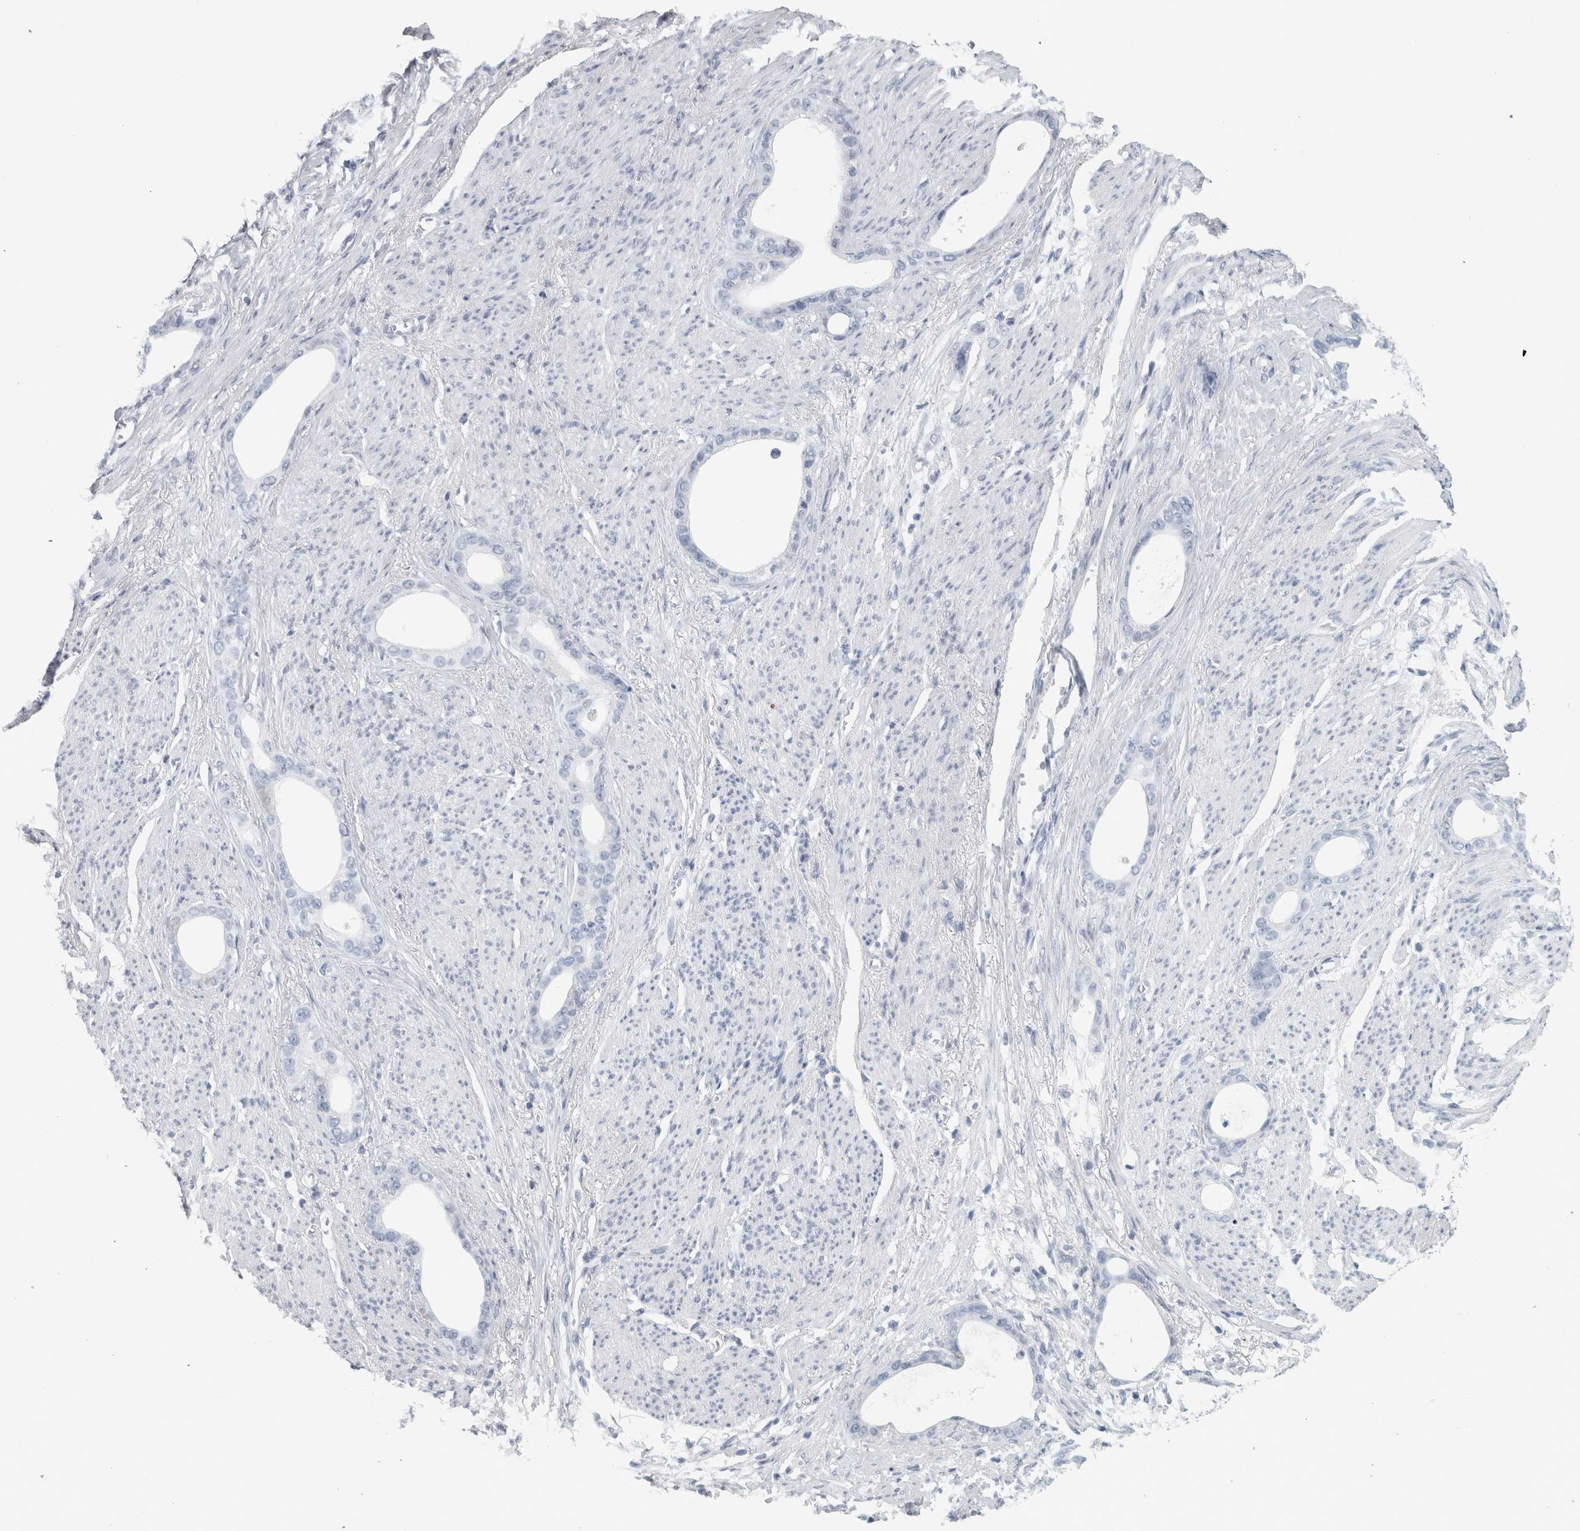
{"staining": {"intensity": "negative", "quantity": "none", "location": "none"}, "tissue": "stomach cancer", "cell_type": "Tumor cells", "image_type": "cancer", "snomed": [{"axis": "morphology", "description": "Adenocarcinoma, NOS"}, {"axis": "topography", "description": "Stomach"}], "caption": "This is an immunohistochemistry (IHC) histopathology image of stomach cancer. There is no staining in tumor cells.", "gene": "CPE", "patient": {"sex": "female", "age": 75}}